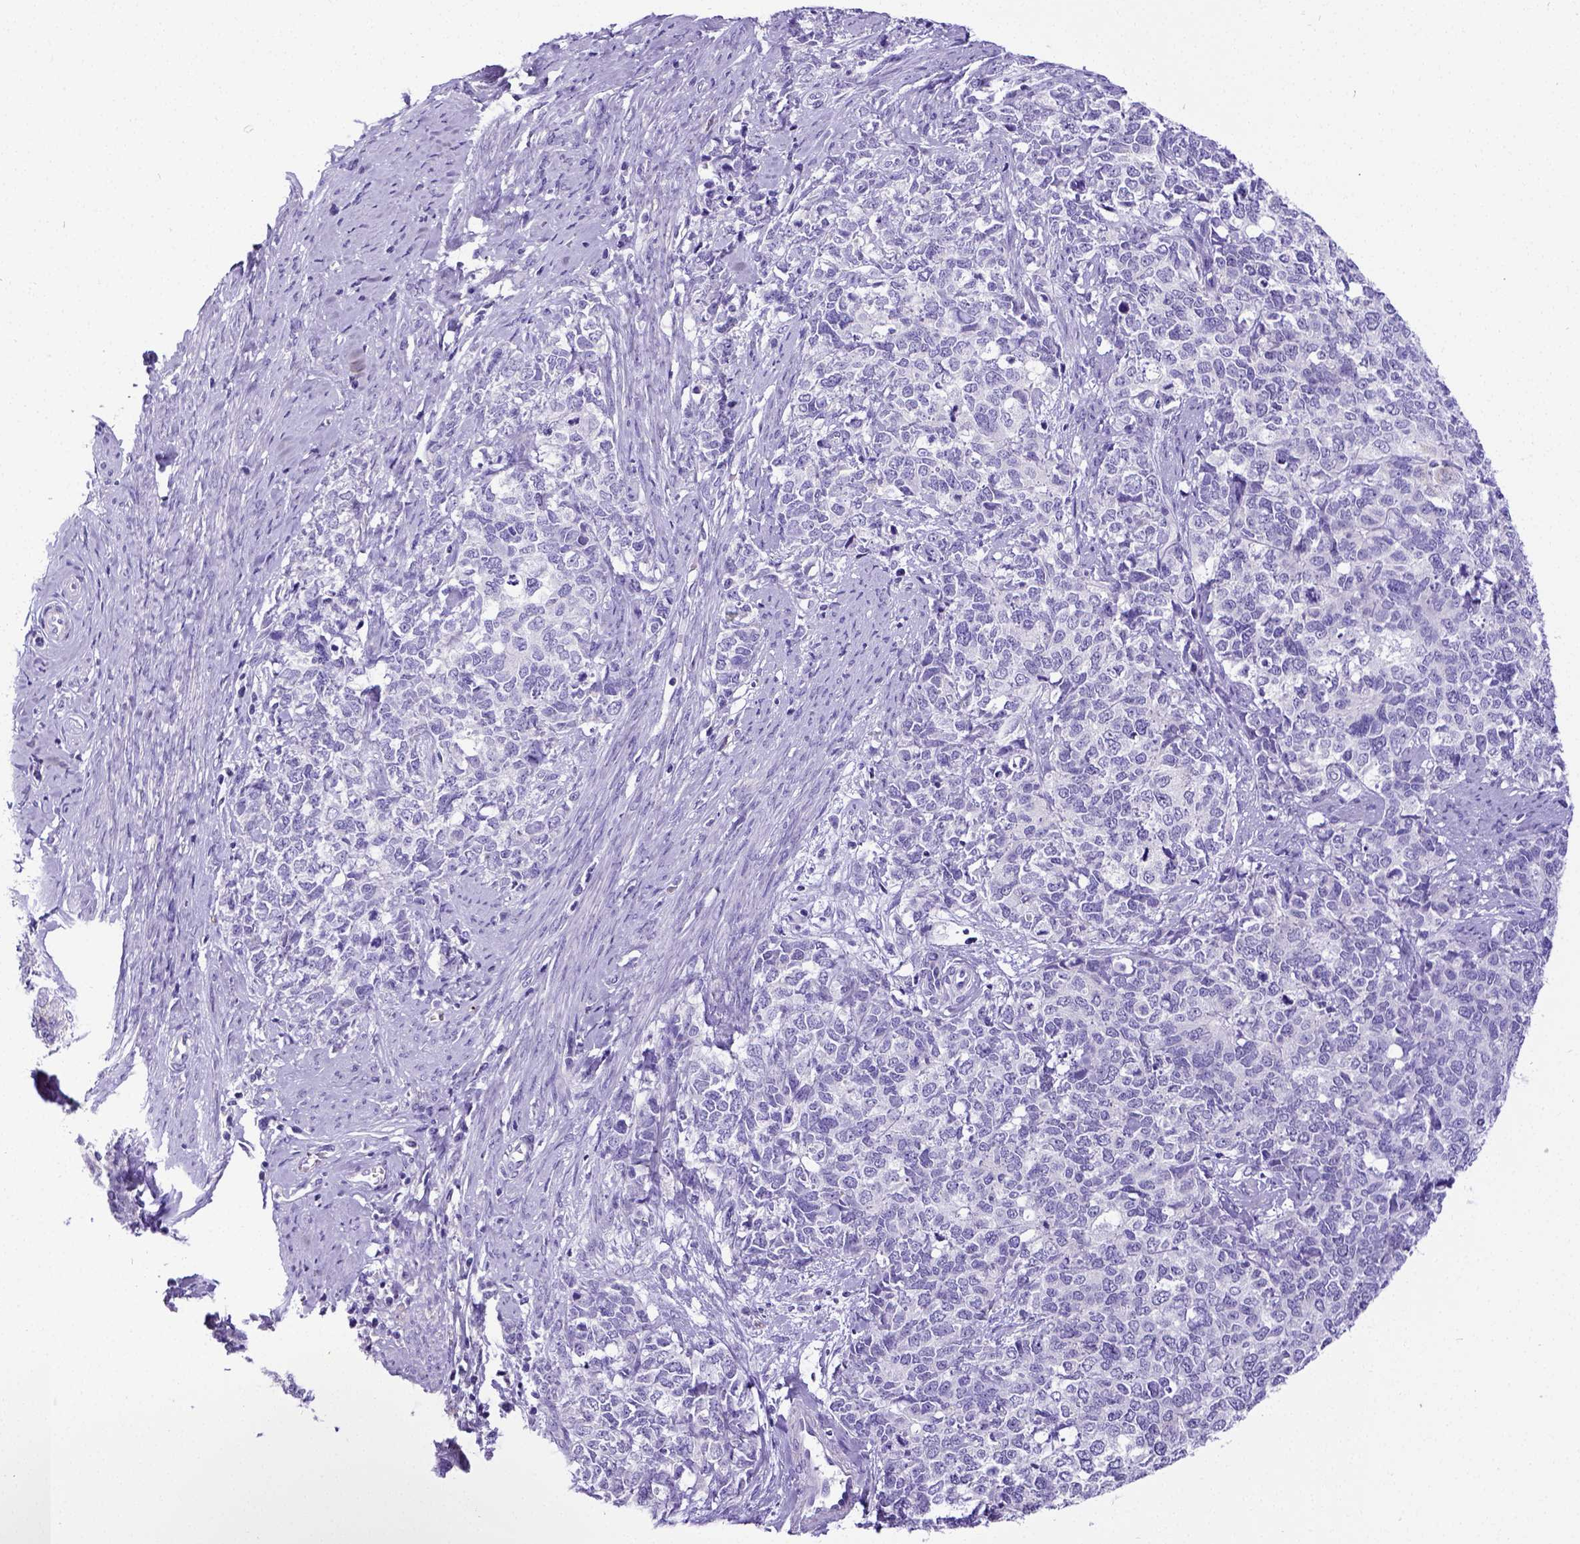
{"staining": {"intensity": "negative", "quantity": "none", "location": "none"}, "tissue": "cervical cancer", "cell_type": "Tumor cells", "image_type": "cancer", "snomed": [{"axis": "morphology", "description": "Squamous cell carcinoma, NOS"}, {"axis": "topography", "description": "Cervix"}], "caption": "The histopathology image displays no staining of tumor cells in squamous cell carcinoma (cervical).", "gene": "SATB2", "patient": {"sex": "female", "age": 63}}